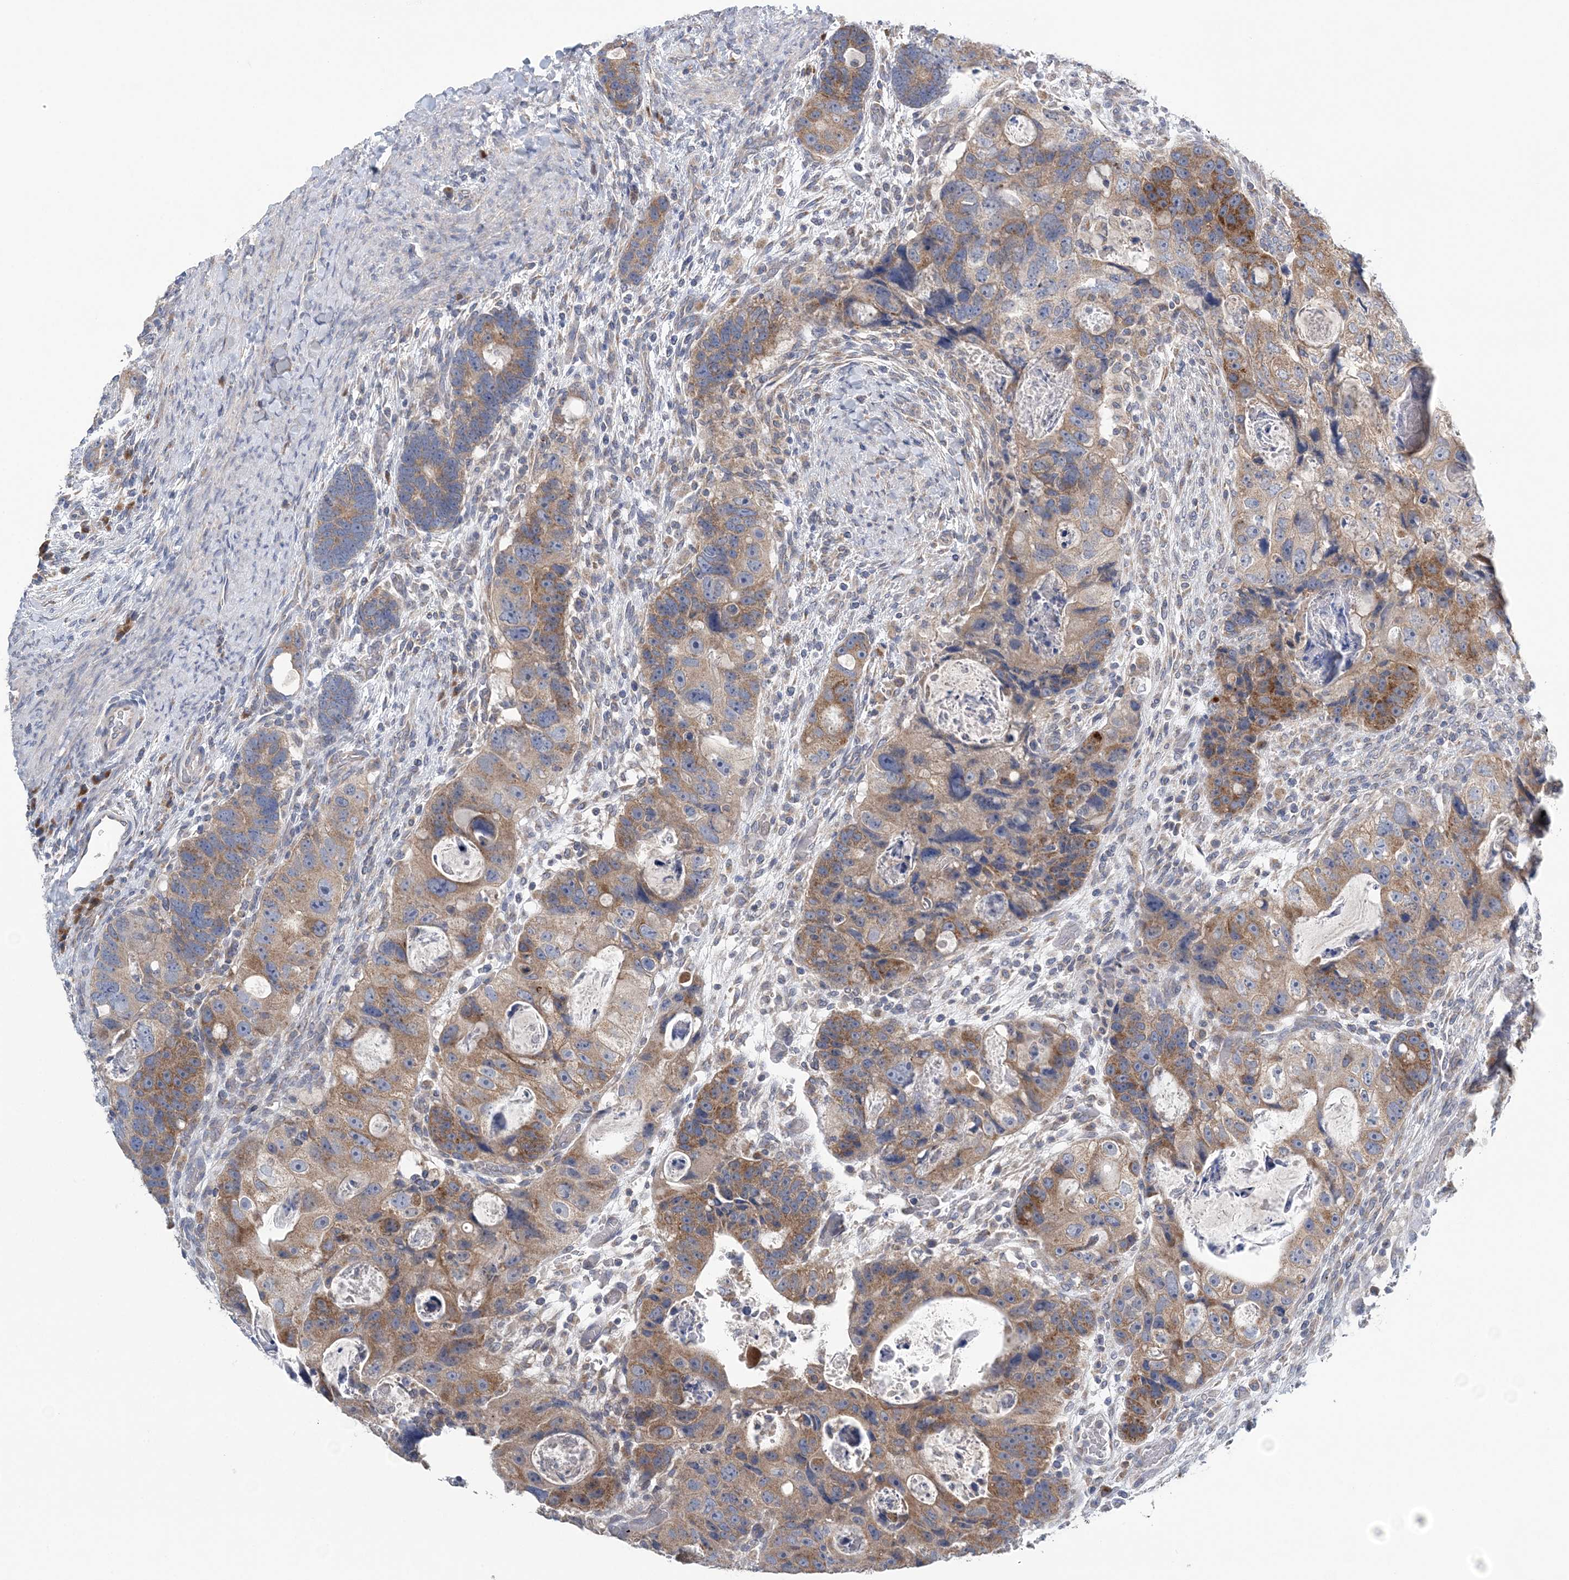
{"staining": {"intensity": "moderate", "quantity": ">75%", "location": "cytoplasmic/membranous"}, "tissue": "colorectal cancer", "cell_type": "Tumor cells", "image_type": "cancer", "snomed": [{"axis": "morphology", "description": "Adenocarcinoma, NOS"}, {"axis": "topography", "description": "Rectum"}], "caption": "Human adenocarcinoma (colorectal) stained with a brown dye displays moderate cytoplasmic/membranous positive positivity in approximately >75% of tumor cells.", "gene": "COPE", "patient": {"sex": "male", "age": 59}}